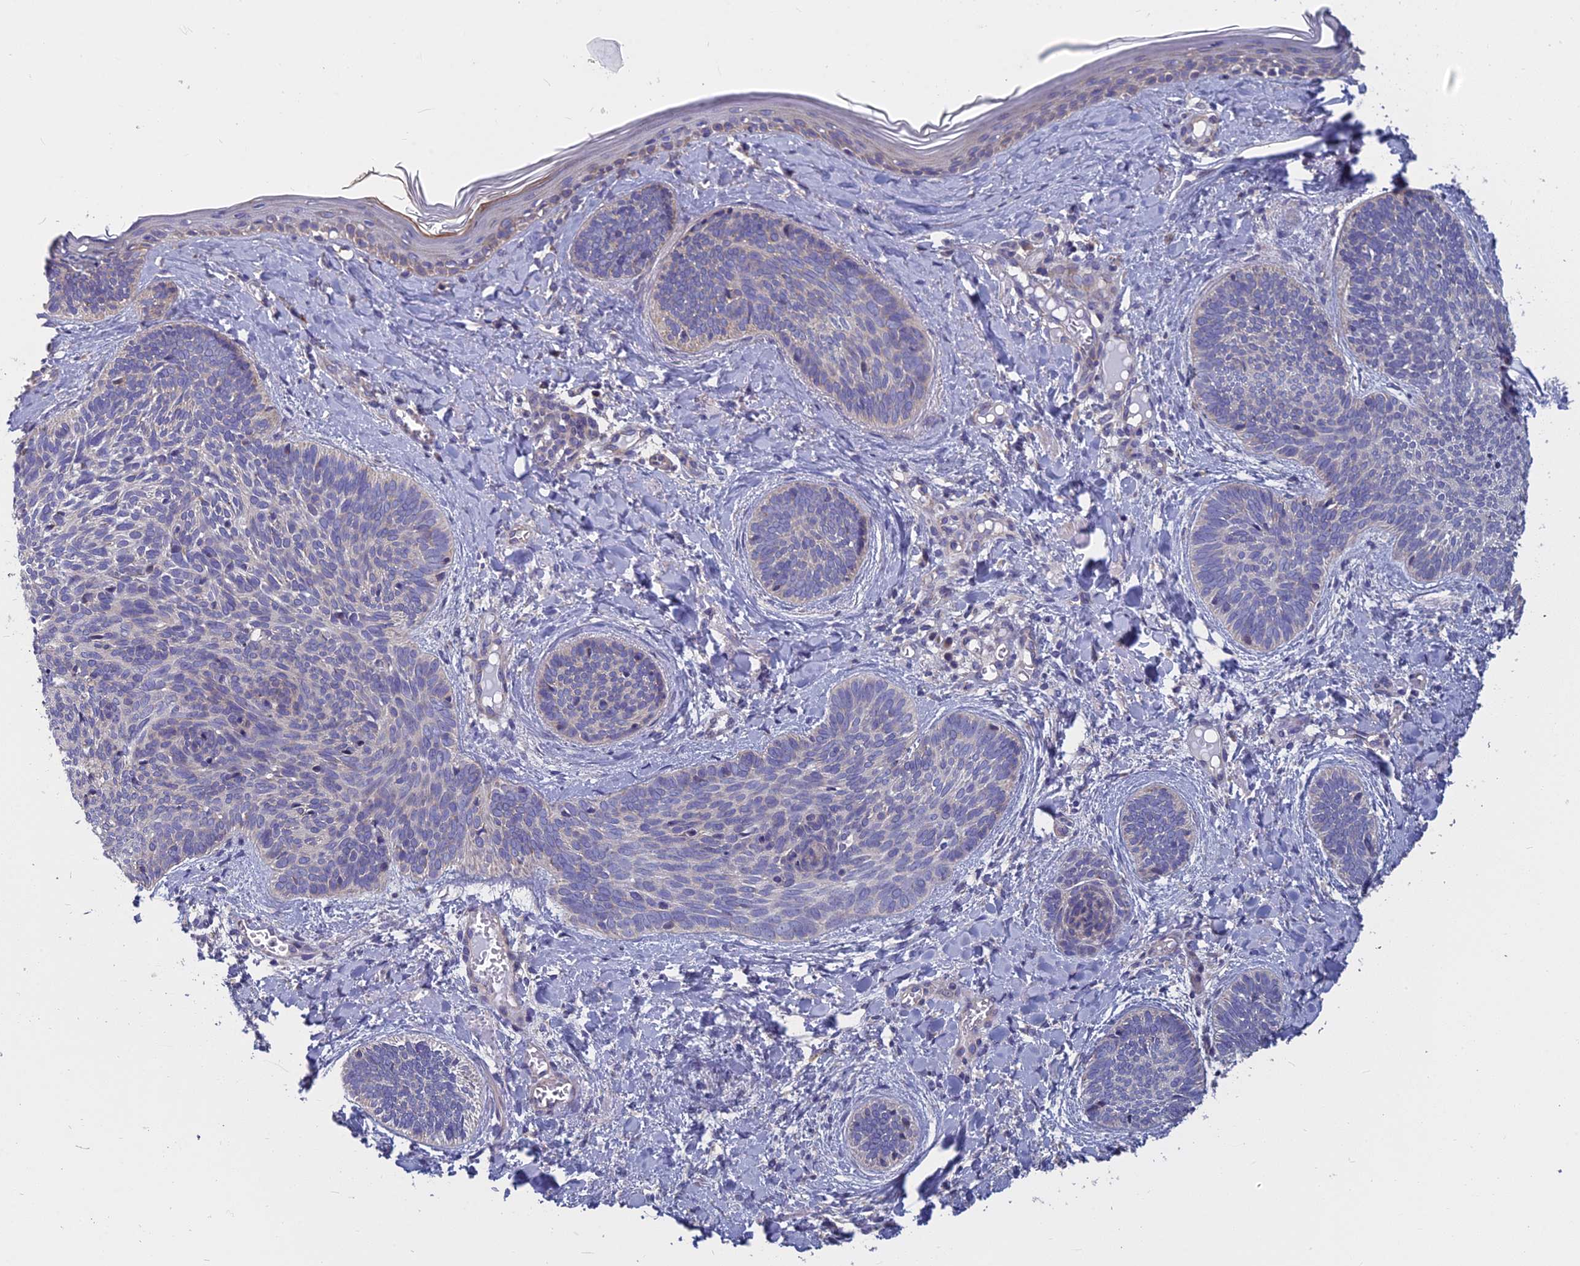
{"staining": {"intensity": "negative", "quantity": "none", "location": "none"}, "tissue": "skin cancer", "cell_type": "Tumor cells", "image_type": "cancer", "snomed": [{"axis": "morphology", "description": "Basal cell carcinoma"}, {"axis": "topography", "description": "Skin"}], "caption": "A histopathology image of skin cancer stained for a protein exhibits no brown staining in tumor cells. (DAB IHC, high magnification).", "gene": "COX20", "patient": {"sex": "female", "age": 81}}